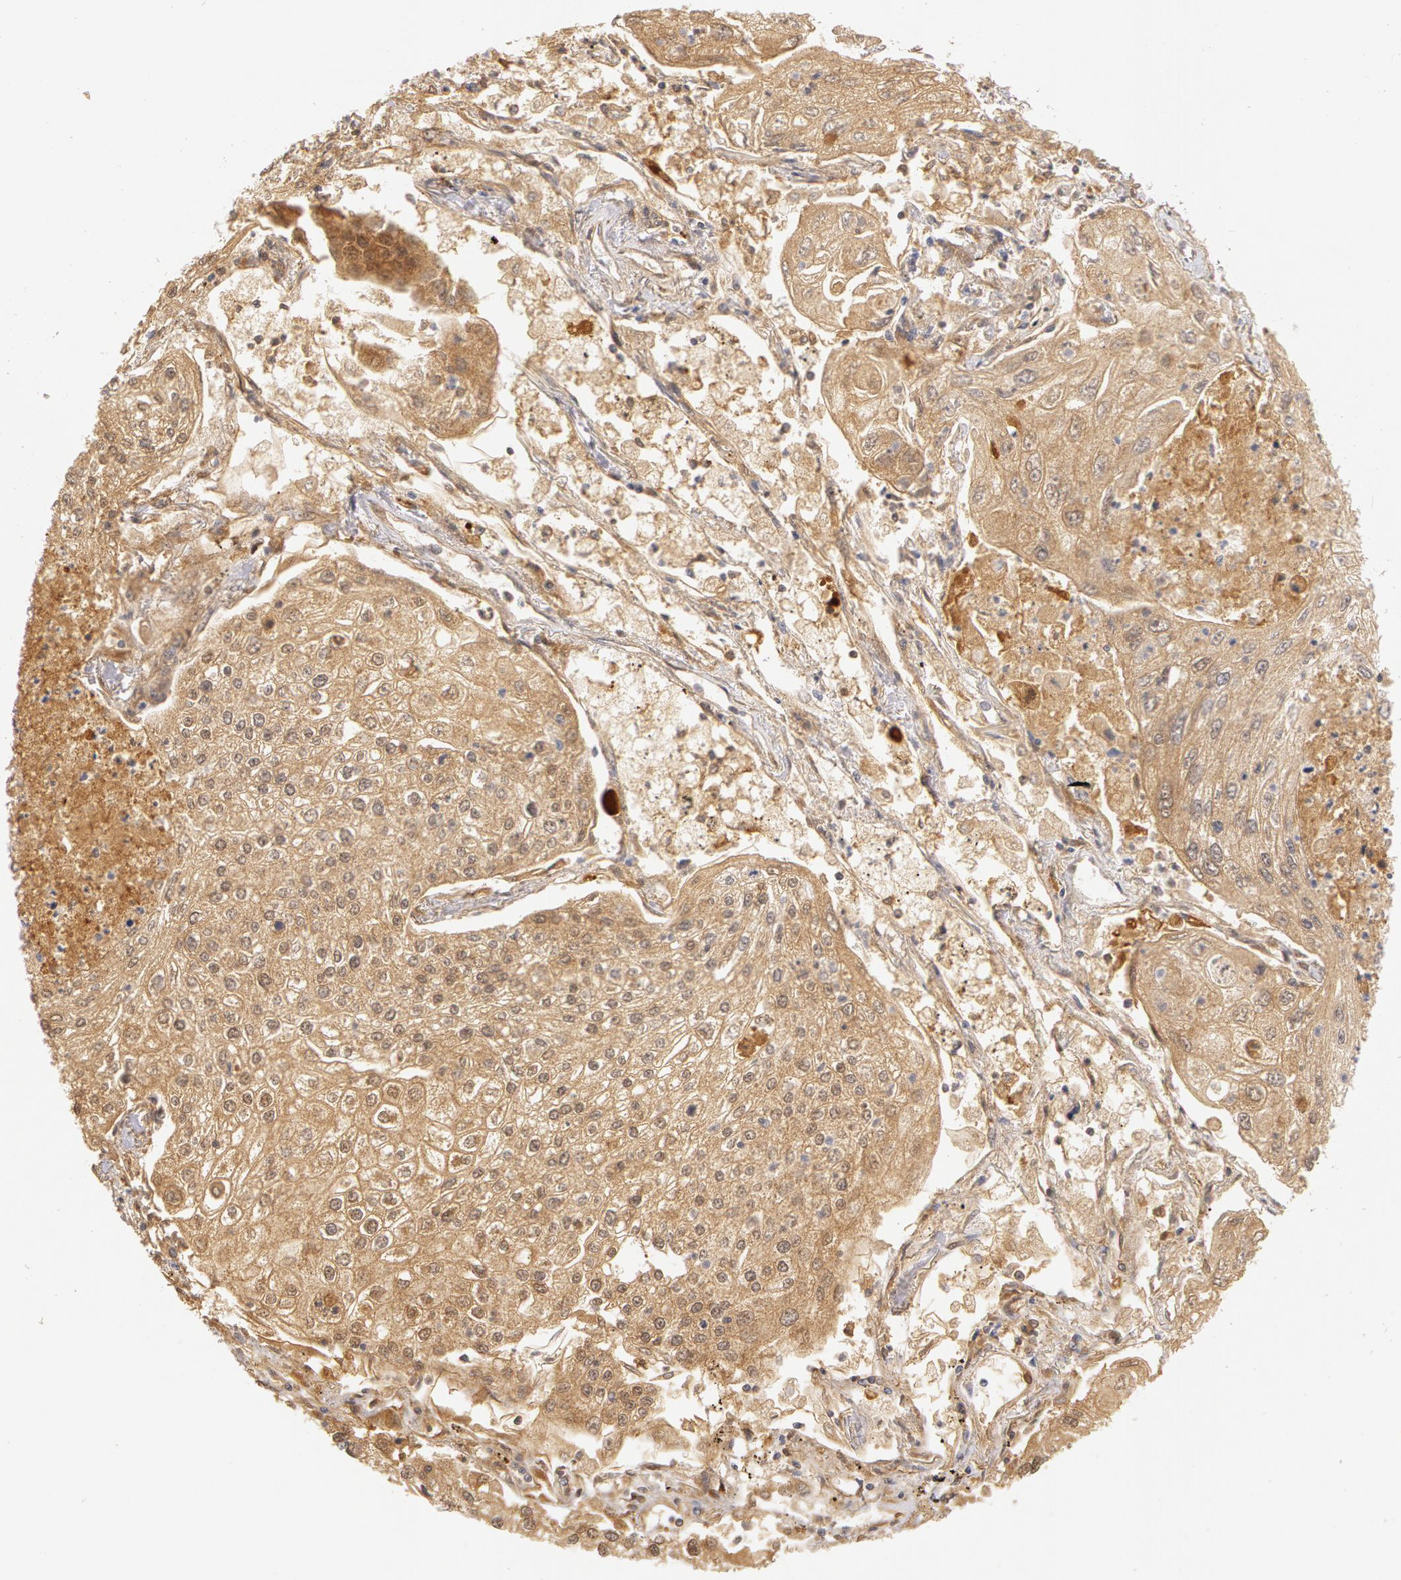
{"staining": {"intensity": "weak", "quantity": ">75%", "location": "cytoplasmic/membranous"}, "tissue": "lung cancer", "cell_type": "Tumor cells", "image_type": "cancer", "snomed": [{"axis": "morphology", "description": "Squamous cell carcinoma, NOS"}, {"axis": "topography", "description": "Lung"}], "caption": "High-magnification brightfield microscopy of squamous cell carcinoma (lung) stained with DAB (3,3'-diaminobenzidine) (brown) and counterstained with hematoxylin (blue). tumor cells exhibit weak cytoplasmic/membranous positivity is present in approximately>75% of cells.", "gene": "AHSG", "patient": {"sex": "male", "age": 75}}